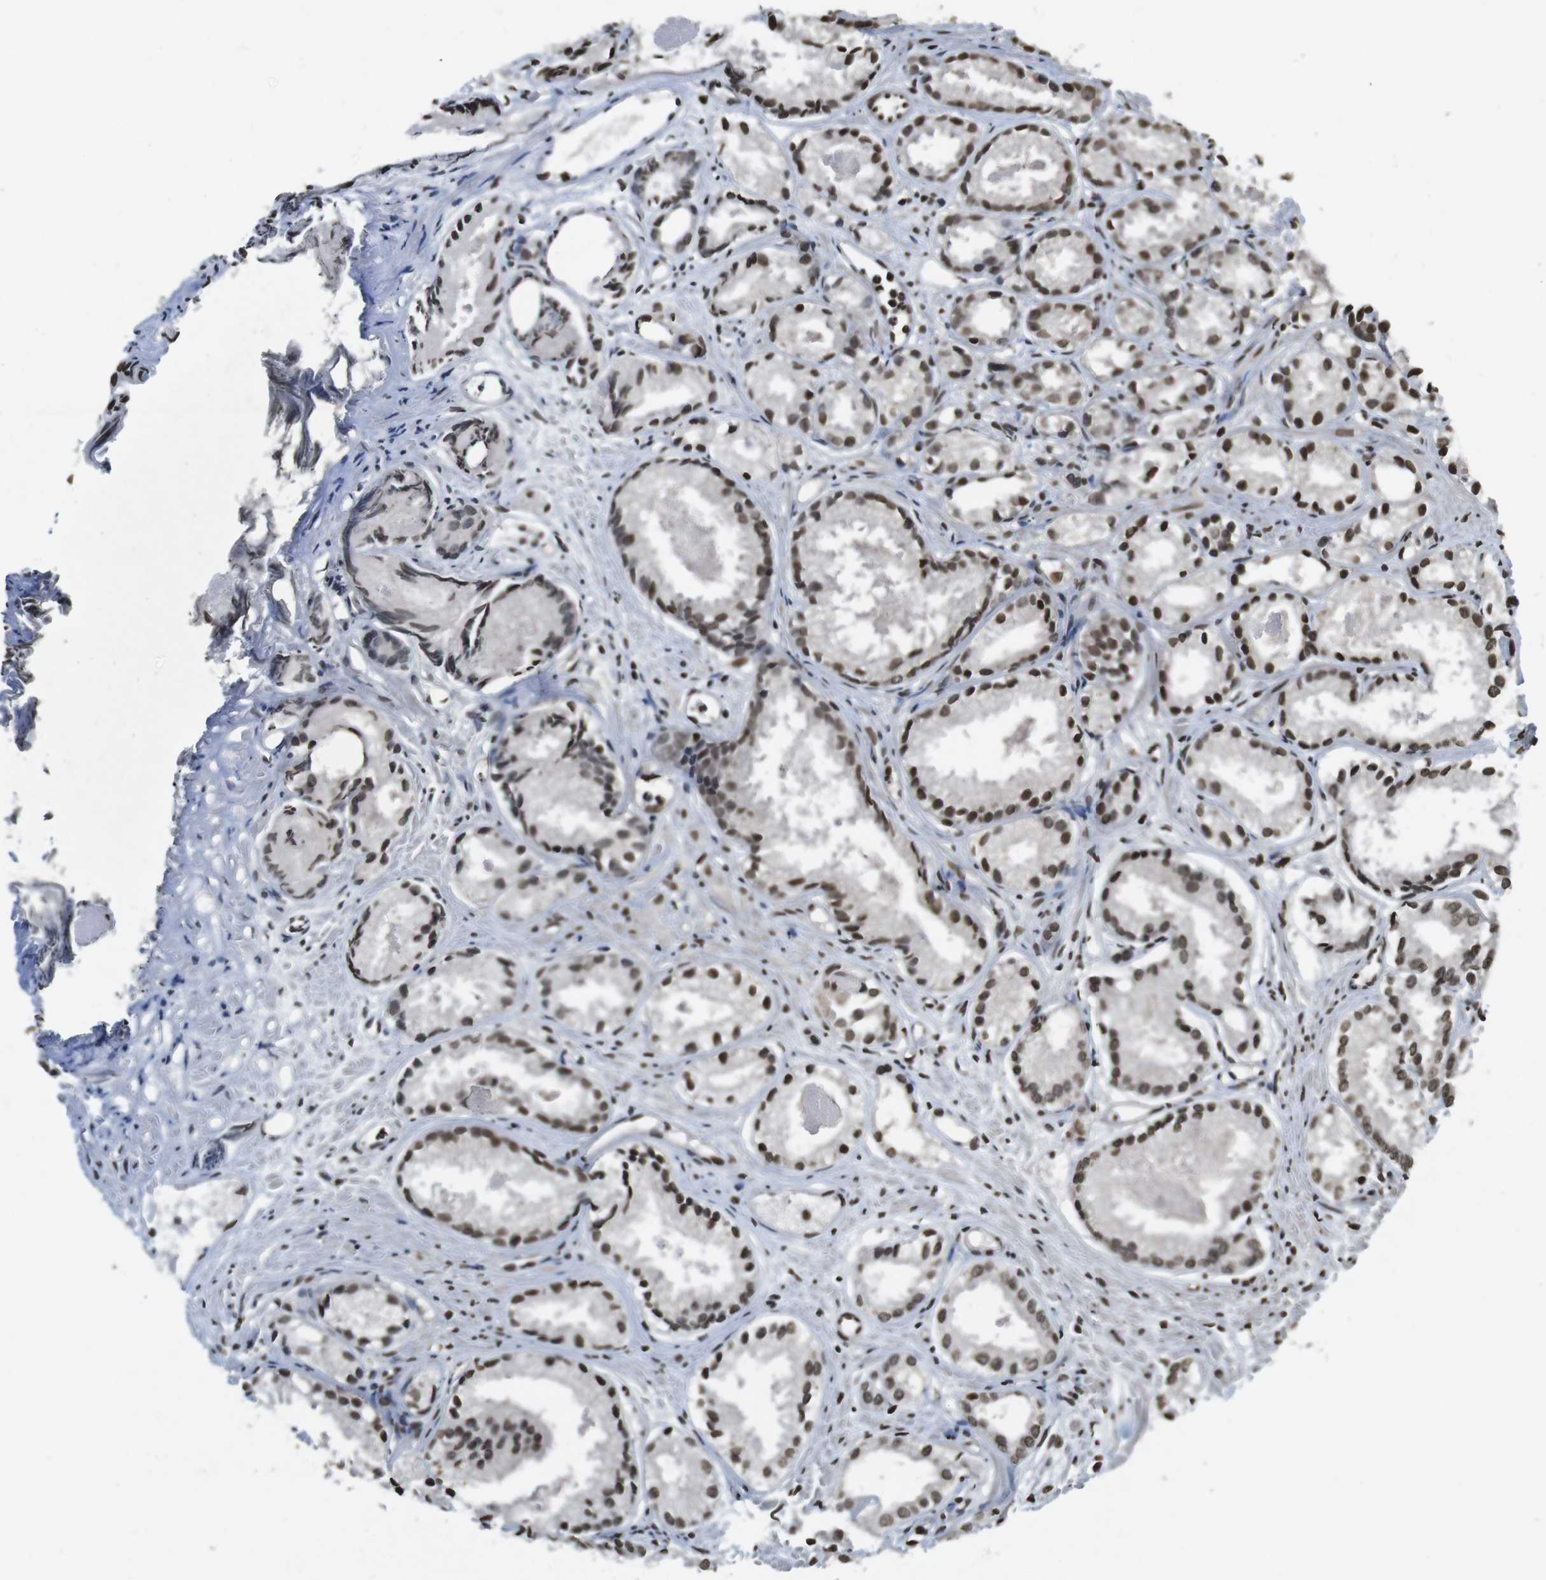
{"staining": {"intensity": "moderate", "quantity": ">75%", "location": "nuclear"}, "tissue": "prostate cancer", "cell_type": "Tumor cells", "image_type": "cancer", "snomed": [{"axis": "morphology", "description": "Adenocarcinoma, Low grade"}, {"axis": "topography", "description": "Prostate"}], "caption": "Immunohistochemistry of human prostate cancer (low-grade adenocarcinoma) displays medium levels of moderate nuclear staining in approximately >75% of tumor cells. (brown staining indicates protein expression, while blue staining denotes nuclei).", "gene": "FOXA3", "patient": {"sex": "male", "age": 72}}